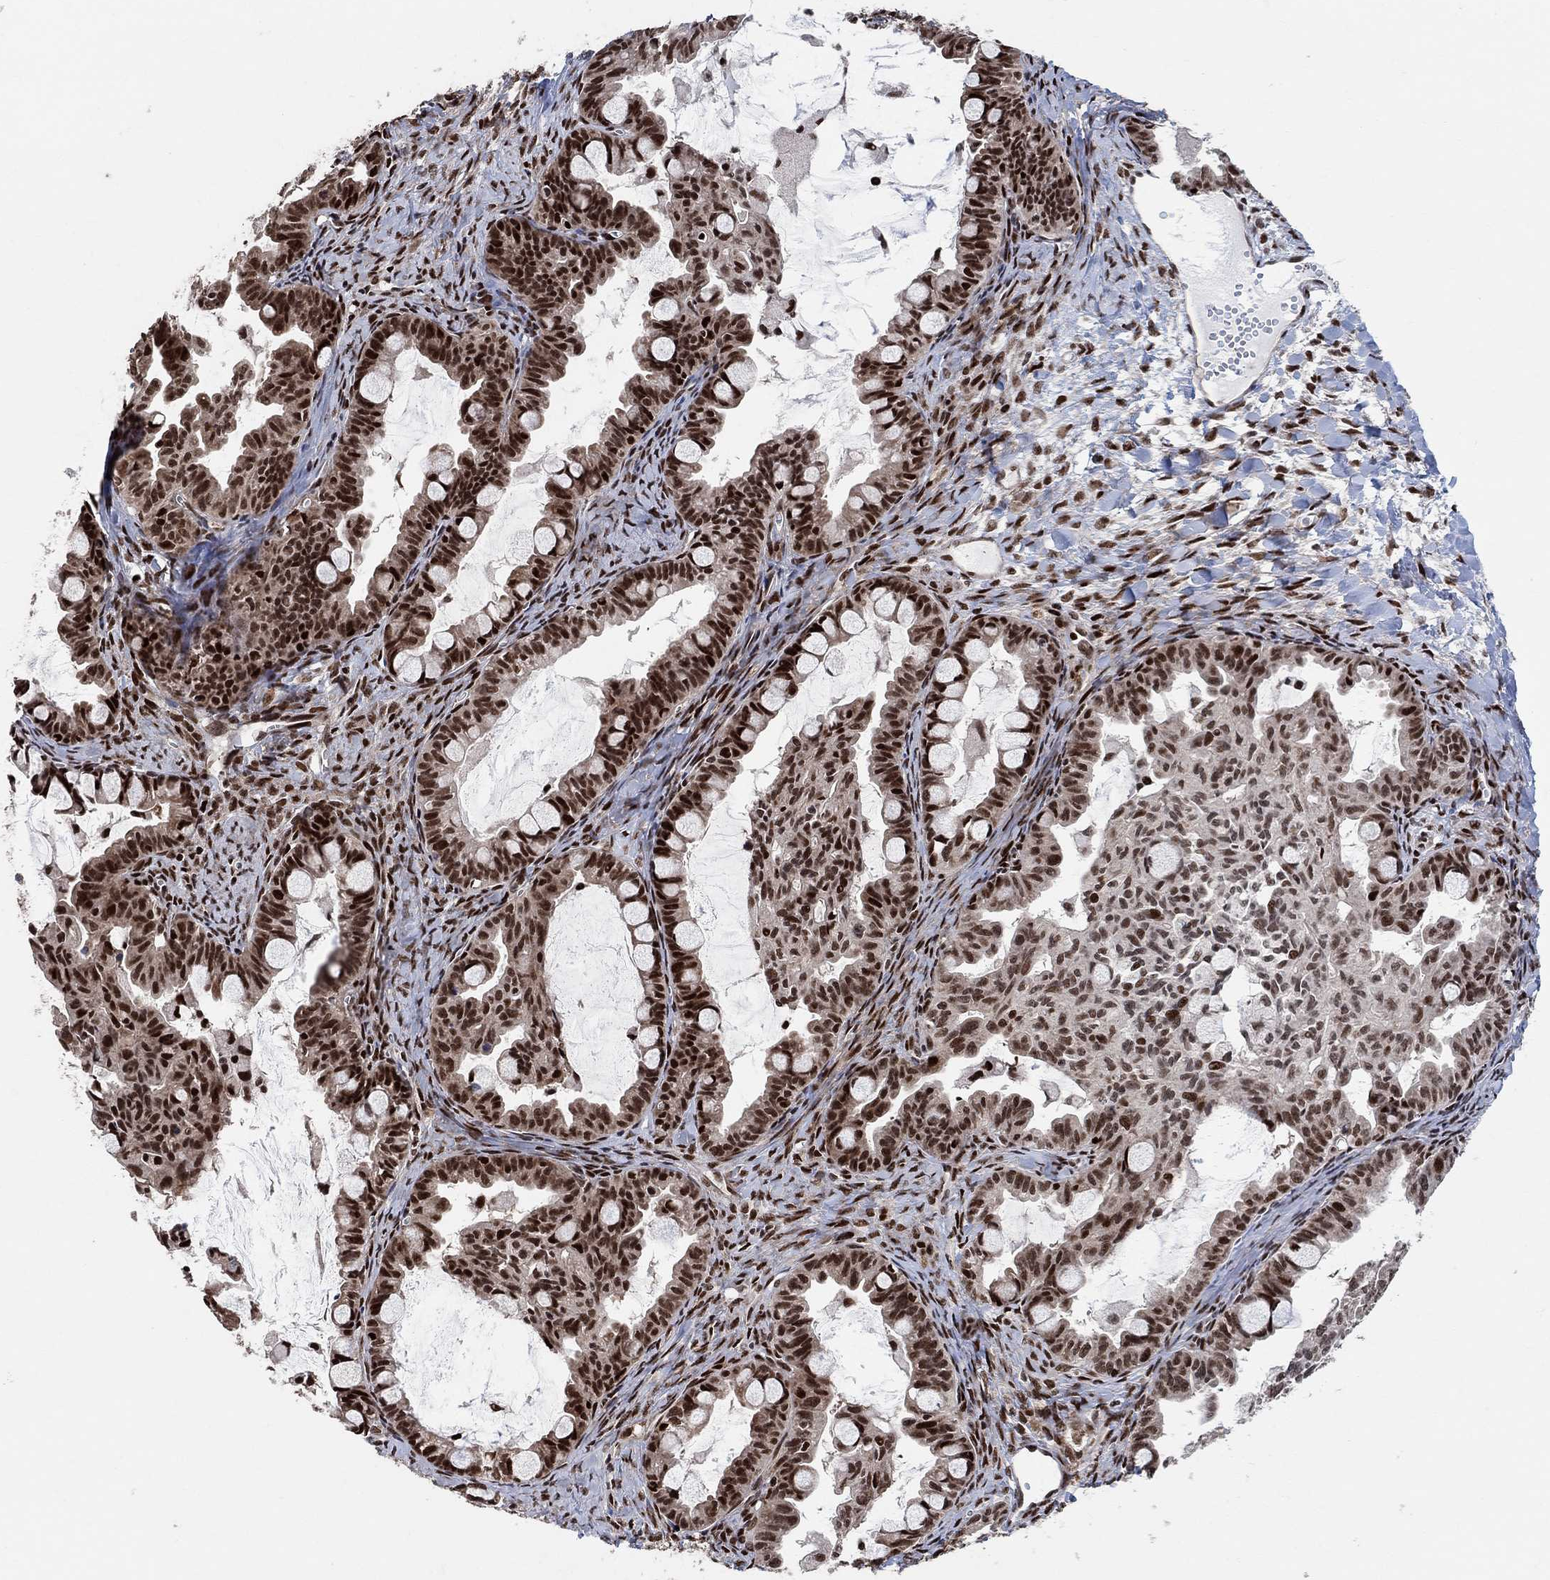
{"staining": {"intensity": "strong", "quantity": ">75%", "location": "nuclear"}, "tissue": "ovarian cancer", "cell_type": "Tumor cells", "image_type": "cancer", "snomed": [{"axis": "morphology", "description": "Cystadenocarcinoma, mucinous, NOS"}, {"axis": "topography", "description": "Ovary"}], "caption": "Immunohistochemical staining of mucinous cystadenocarcinoma (ovarian) reveals strong nuclear protein expression in approximately >75% of tumor cells.", "gene": "E4F1", "patient": {"sex": "female", "age": 63}}